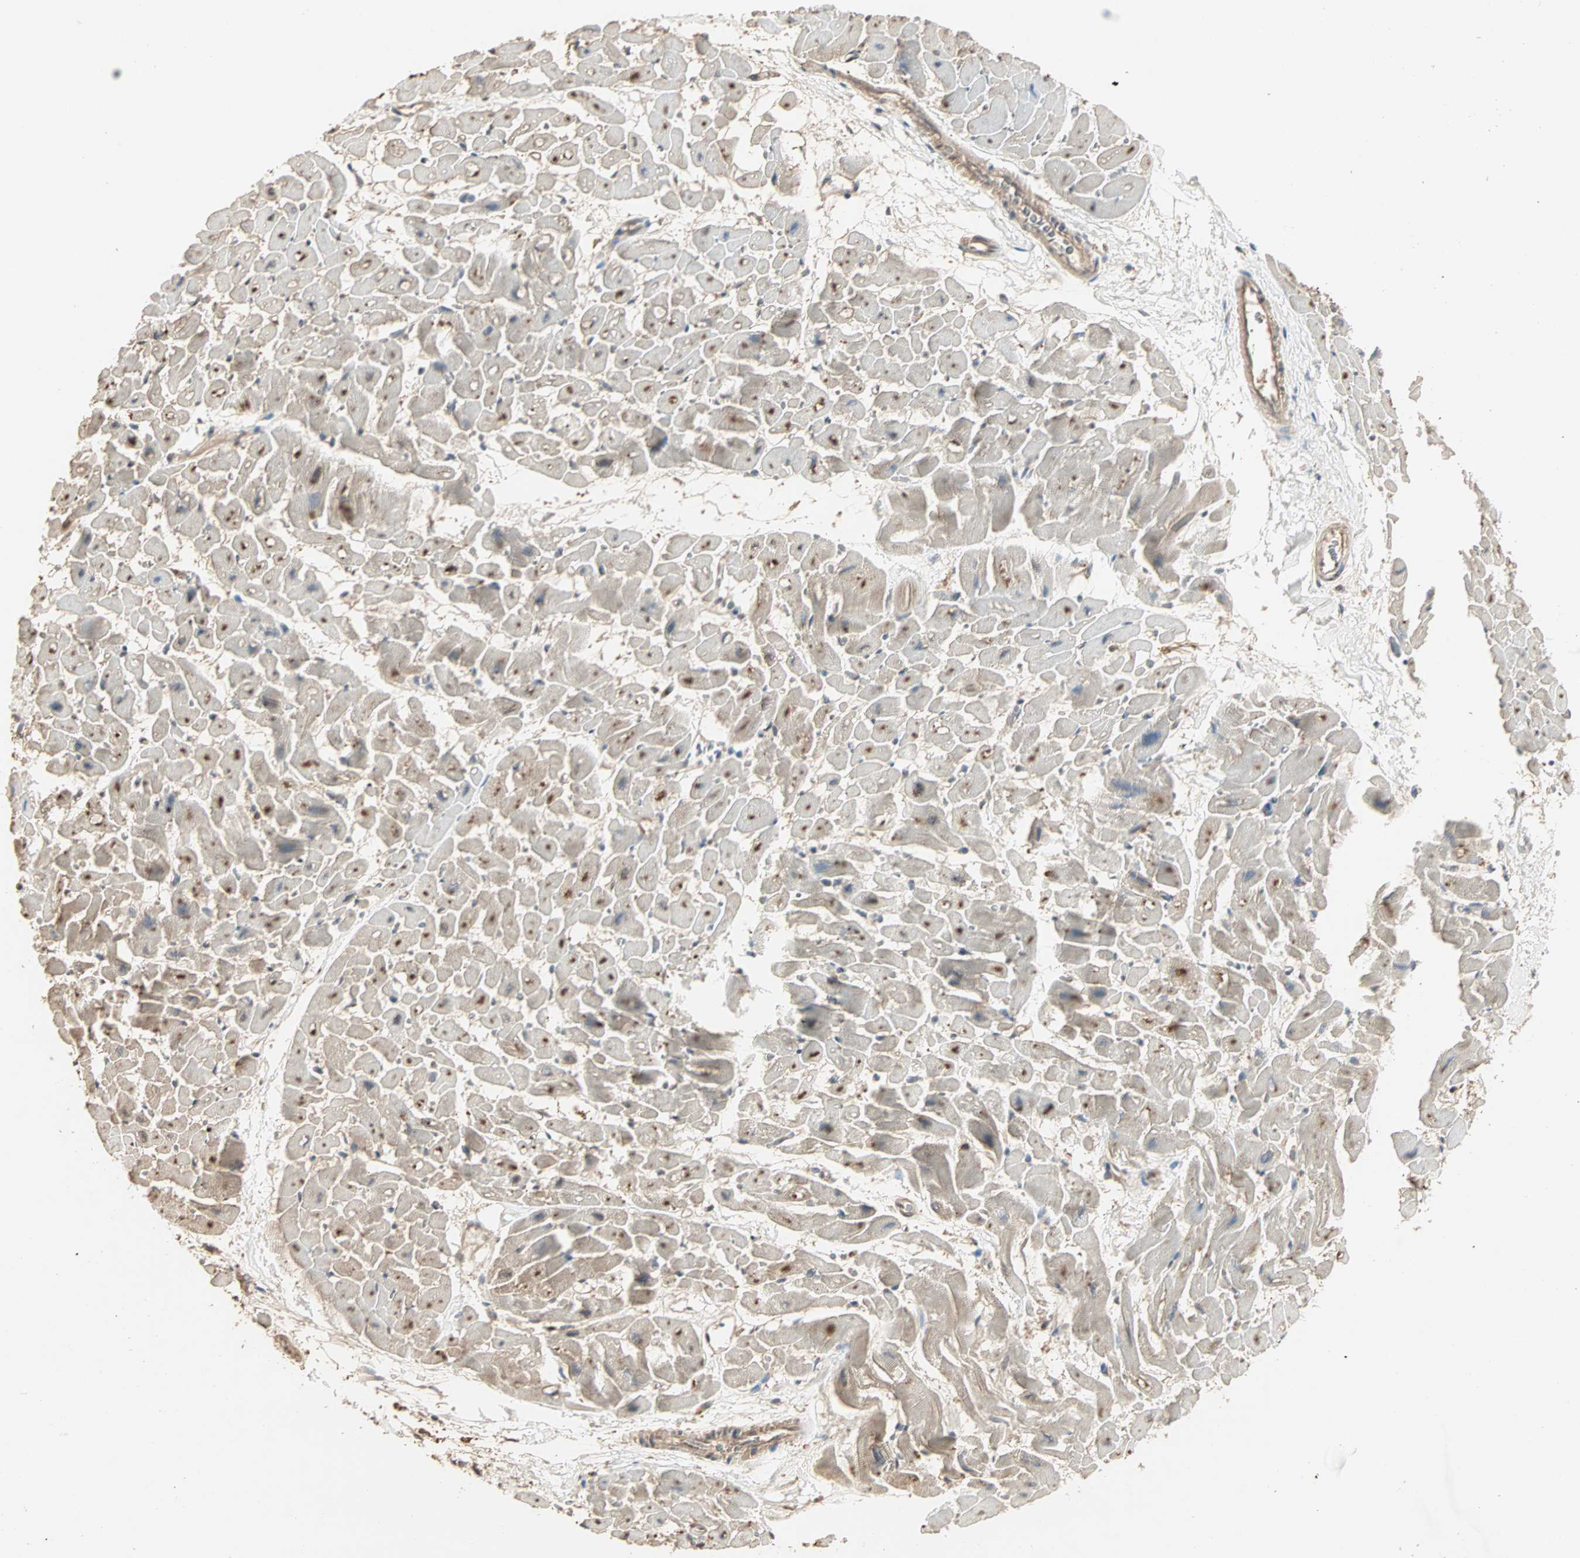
{"staining": {"intensity": "strong", "quantity": ">75%", "location": "cytoplasmic/membranous"}, "tissue": "heart muscle", "cell_type": "Cardiomyocytes", "image_type": "normal", "snomed": [{"axis": "morphology", "description": "Normal tissue, NOS"}, {"axis": "topography", "description": "Heart"}], "caption": "A high amount of strong cytoplasmic/membranous expression is identified in approximately >75% of cardiomyocytes in benign heart muscle.", "gene": "DRG2", "patient": {"sex": "male", "age": 45}}